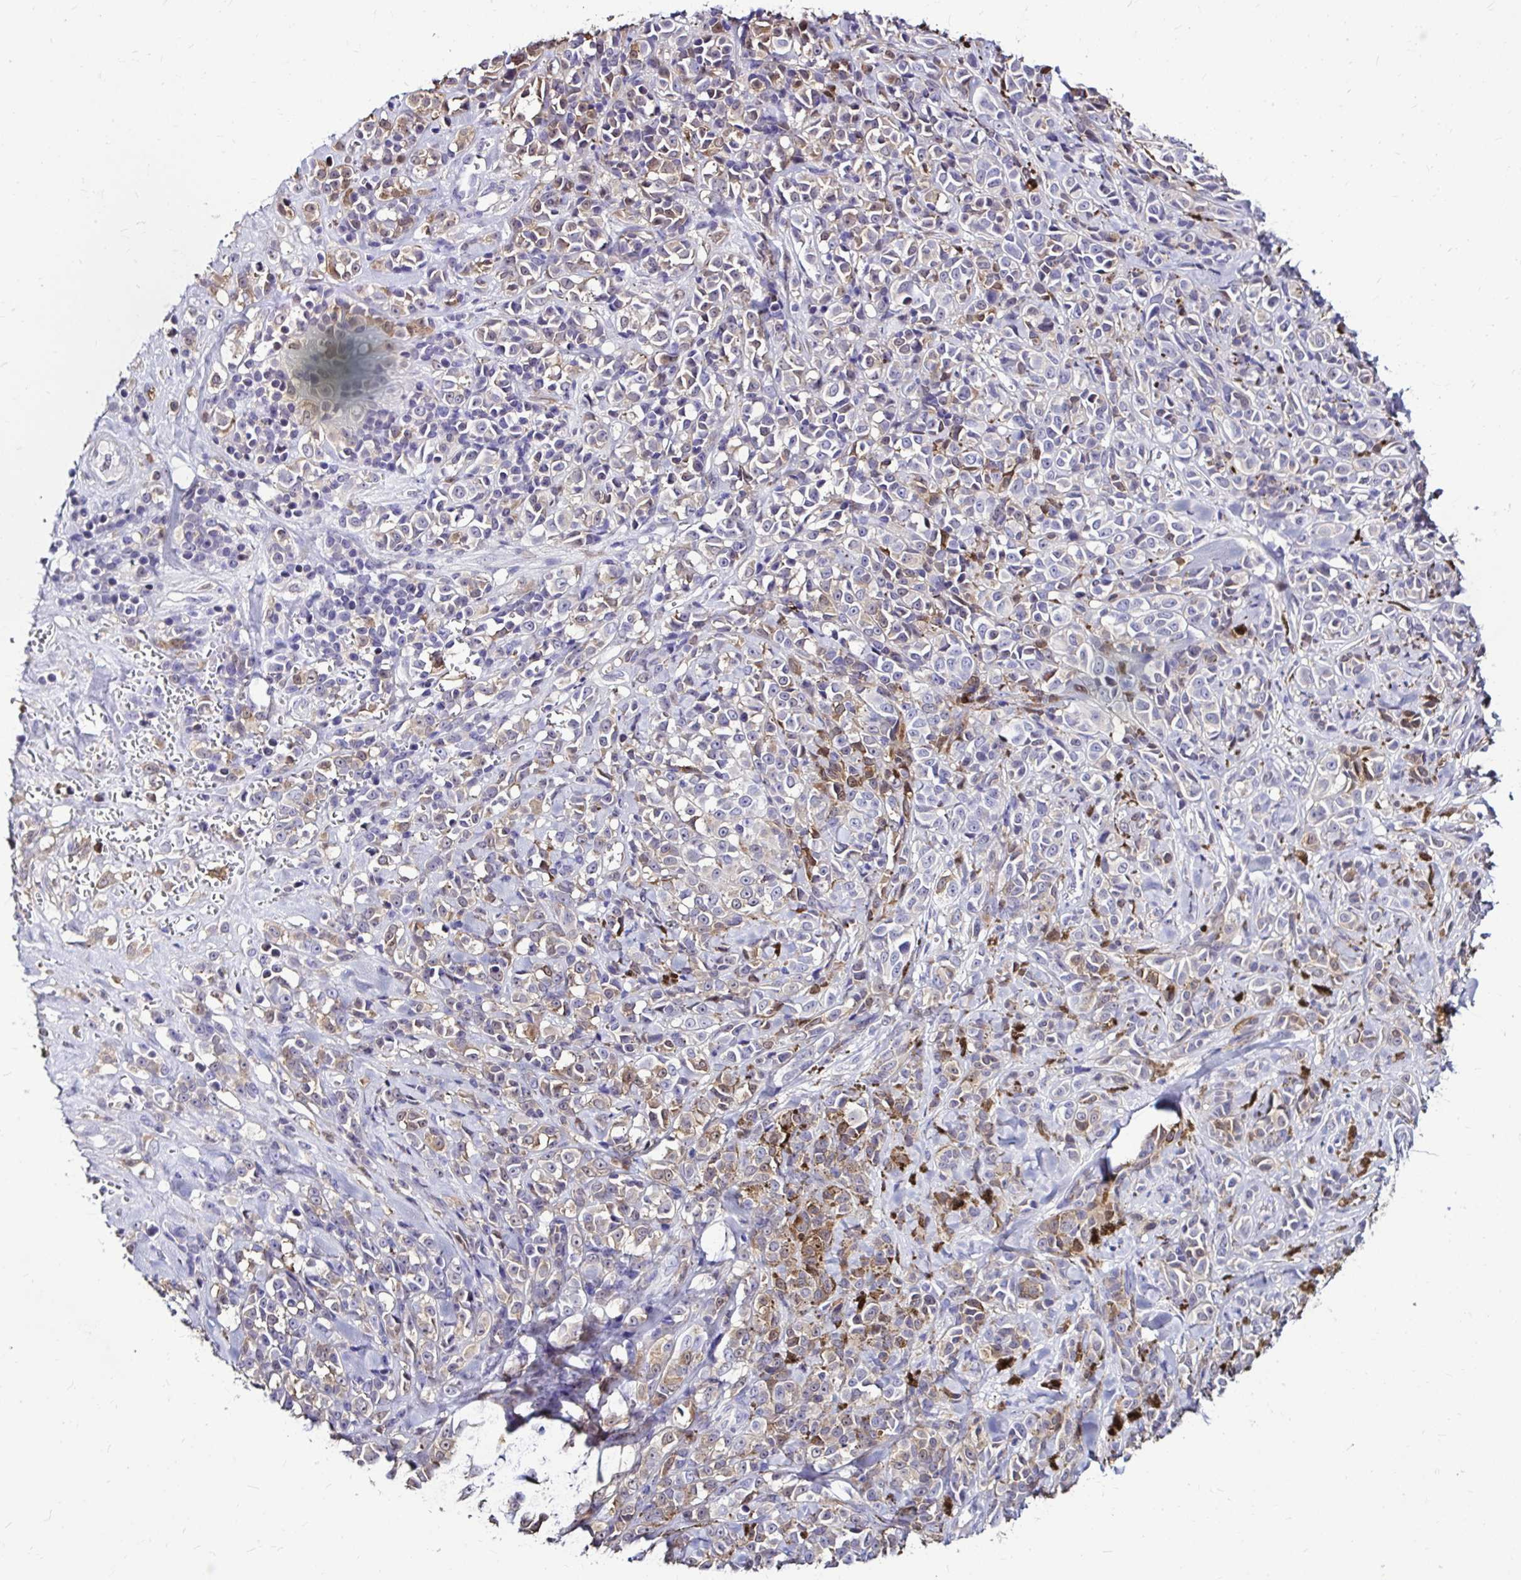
{"staining": {"intensity": "weak", "quantity": "<25%", "location": "cytoplasmic/membranous"}, "tissue": "melanoma", "cell_type": "Tumor cells", "image_type": "cancer", "snomed": [{"axis": "morphology", "description": "Malignant melanoma, NOS"}, {"axis": "topography", "description": "Skin"}], "caption": "Immunohistochemical staining of melanoma demonstrates no significant expression in tumor cells. (Stains: DAB immunohistochemistry with hematoxylin counter stain, Microscopy: brightfield microscopy at high magnification).", "gene": "IDH1", "patient": {"sex": "male", "age": 85}}